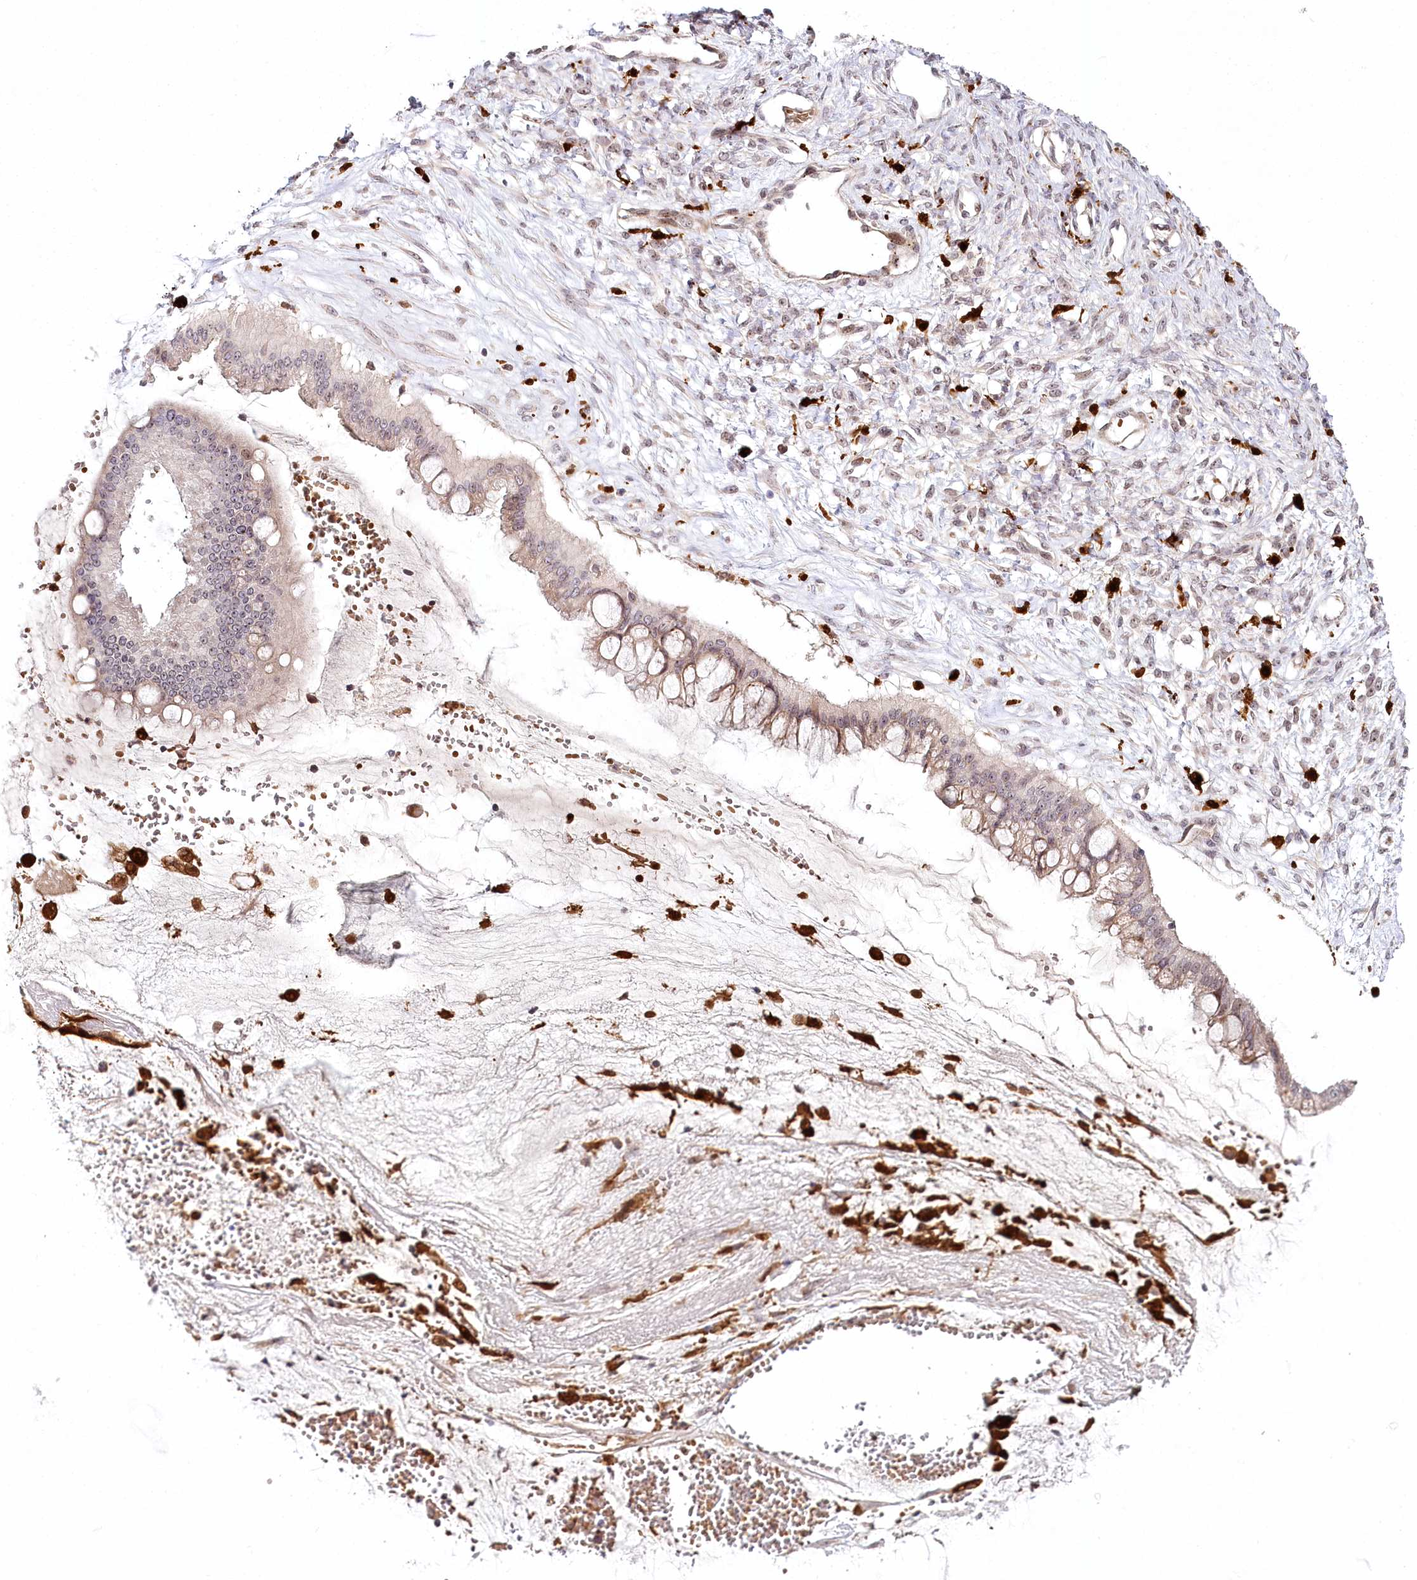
{"staining": {"intensity": "weak", "quantity": "<25%", "location": "cytoplasmic/membranous,nuclear"}, "tissue": "ovarian cancer", "cell_type": "Tumor cells", "image_type": "cancer", "snomed": [{"axis": "morphology", "description": "Cystadenocarcinoma, mucinous, NOS"}, {"axis": "topography", "description": "Ovary"}], "caption": "Immunohistochemistry (IHC) micrograph of neoplastic tissue: human ovarian cancer stained with DAB demonstrates no significant protein positivity in tumor cells.", "gene": "WDR36", "patient": {"sex": "female", "age": 73}}